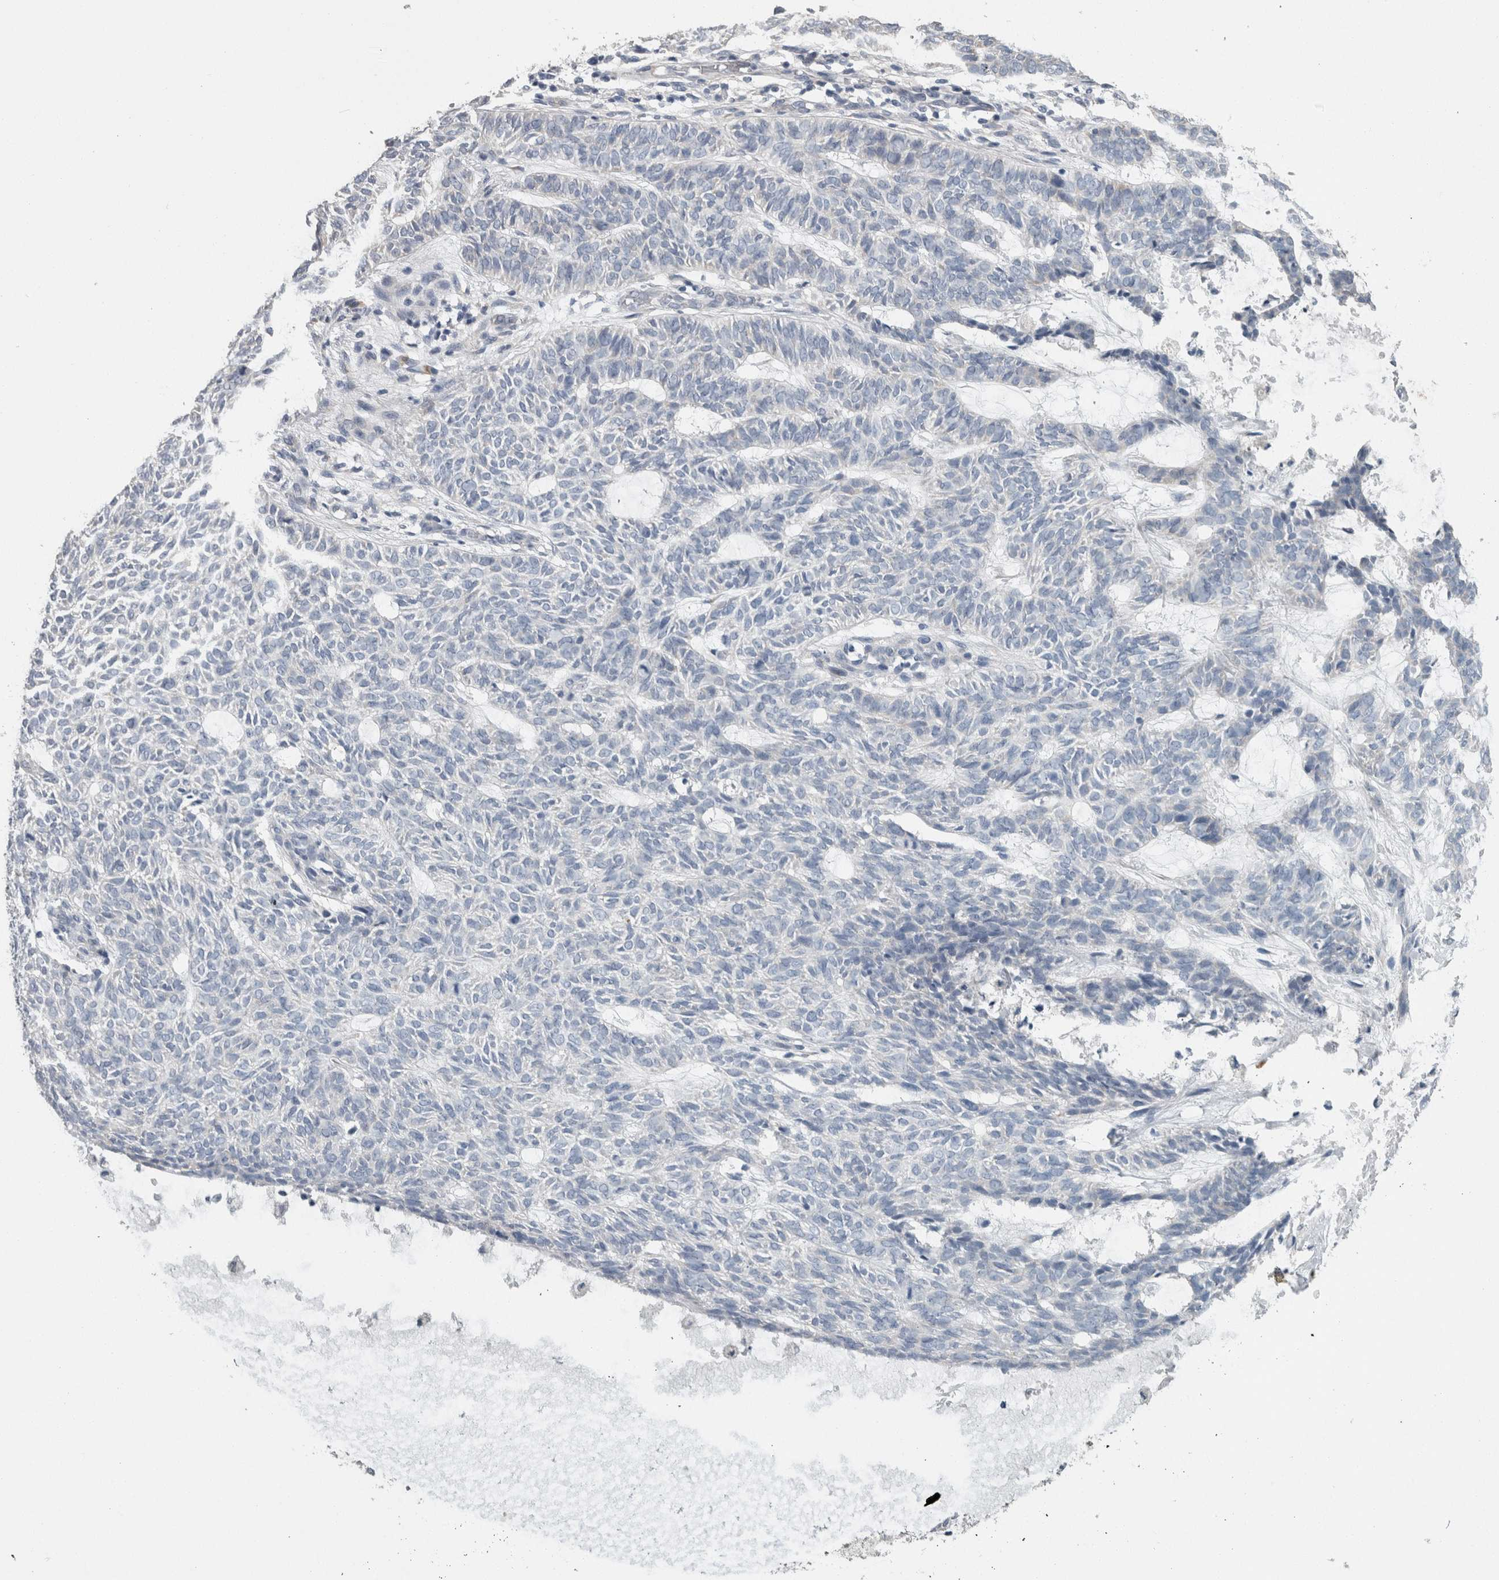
{"staining": {"intensity": "negative", "quantity": "none", "location": "none"}, "tissue": "skin cancer", "cell_type": "Tumor cells", "image_type": "cancer", "snomed": [{"axis": "morphology", "description": "Basal cell carcinoma"}, {"axis": "topography", "description": "Skin"}], "caption": "A high-resolution photomicrograph shows immunohistochemistry (IHC) staining of skin basal cell carcinoma, which shows no significant staining in tumor cells. (Brightfield microscopy of DAB (3,3'-diaminobenzidine) IHC at high magnification).", "gene": "NEFM", "patient": {"sex": "male", "age": 87}}